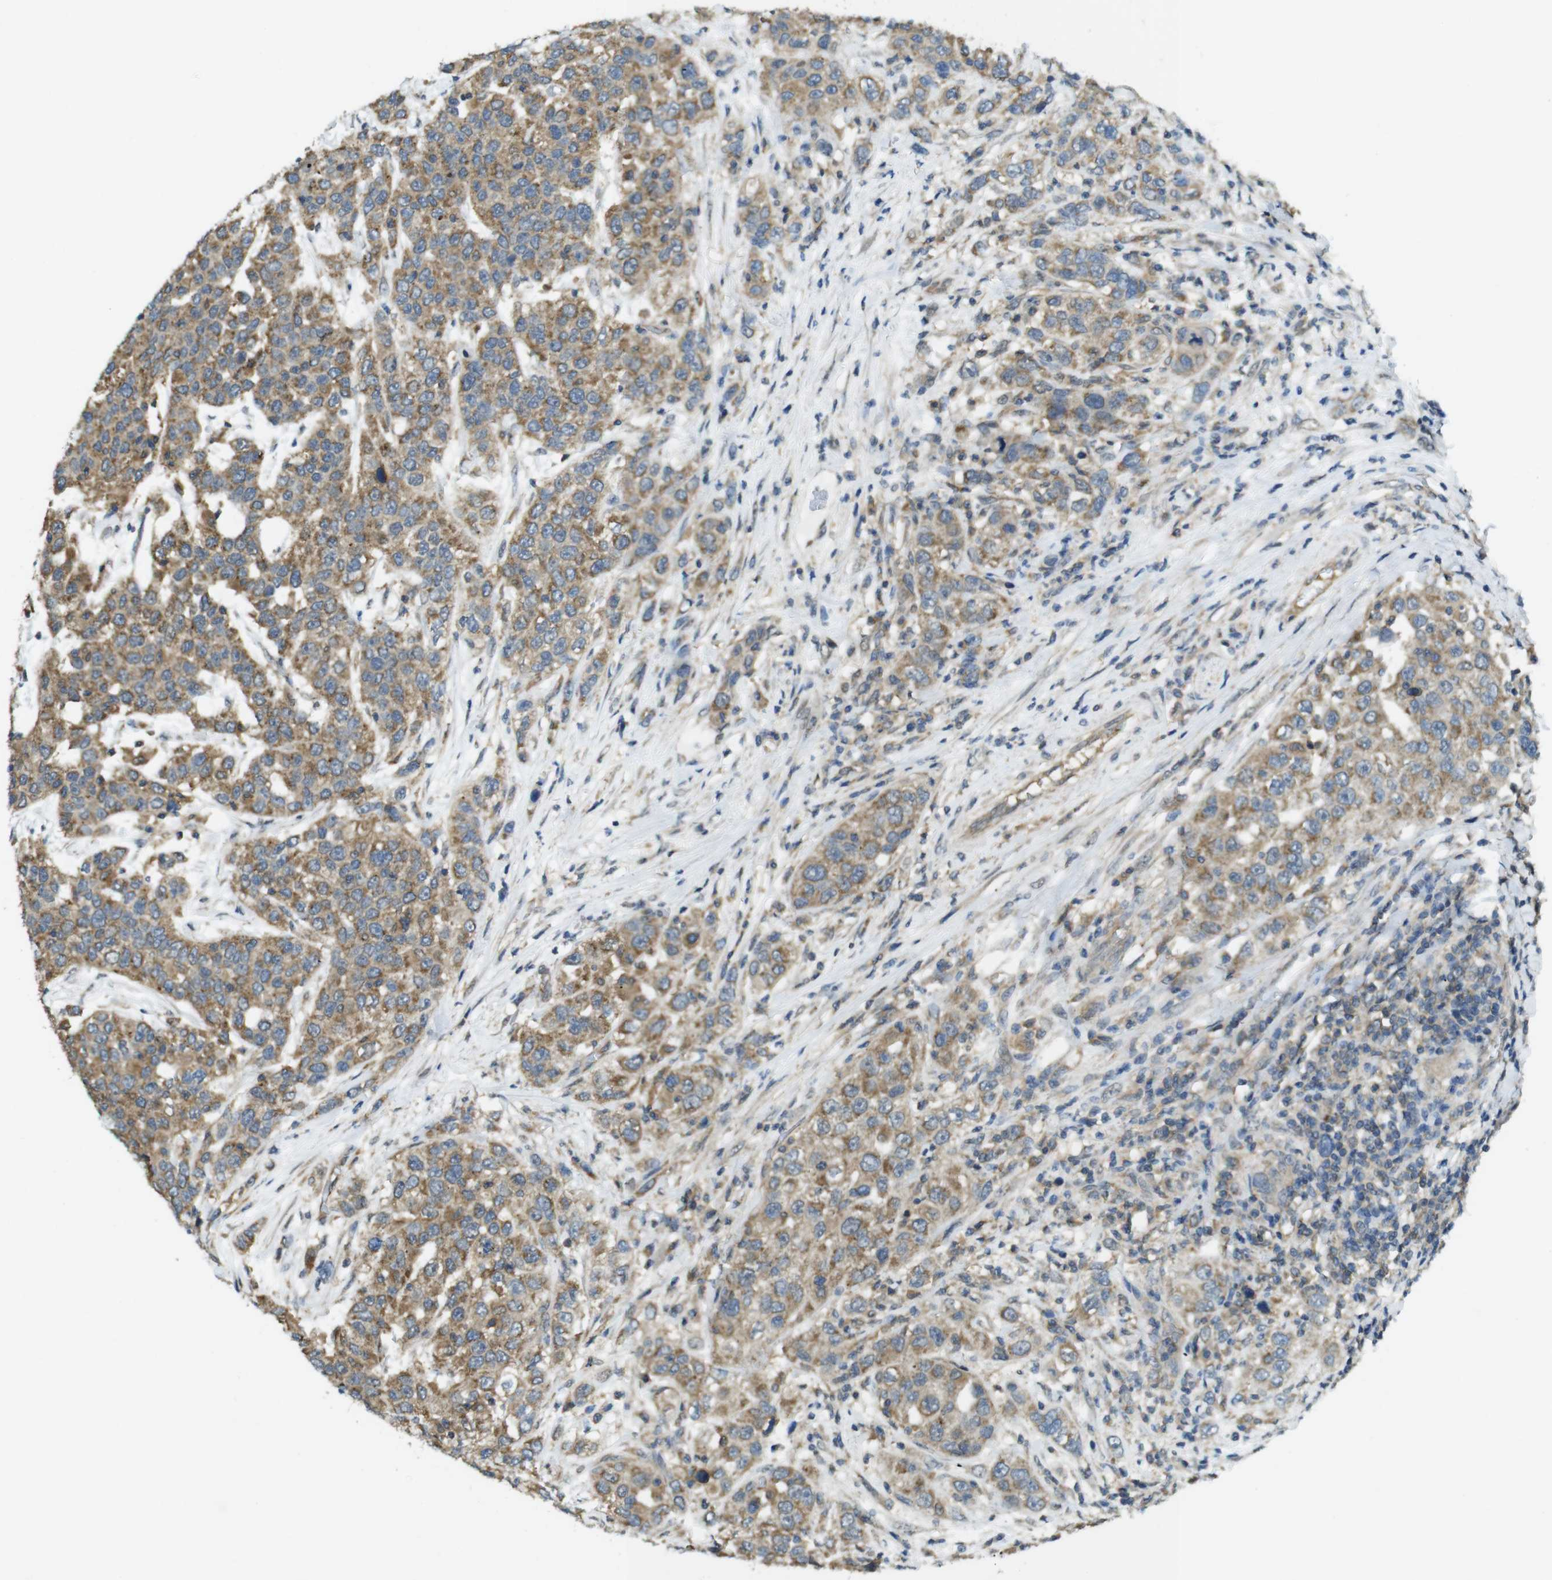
{"staining": {"intensity": "moderate", "quantity": ">75%", "location": "cytoplasmic/membranous"}, "tissue": "urothelial cancer", "cell_type": "Tumor cells", "image_type": "cancer", "snomed": [{"axis": "morphology", "description": "Urothelial carcinoma, High grade"}, {"axis": "topography", "description": "Urinary bladder"}], "caption": "Approximately >75% of tumor cells in urothelial cancer display moderate cytoplasmic/membranous protein staining as visualized by brown immunohistochemical staining.", "gene": "BRI3BP", "patient": {"sex": "female", "age": 80}}